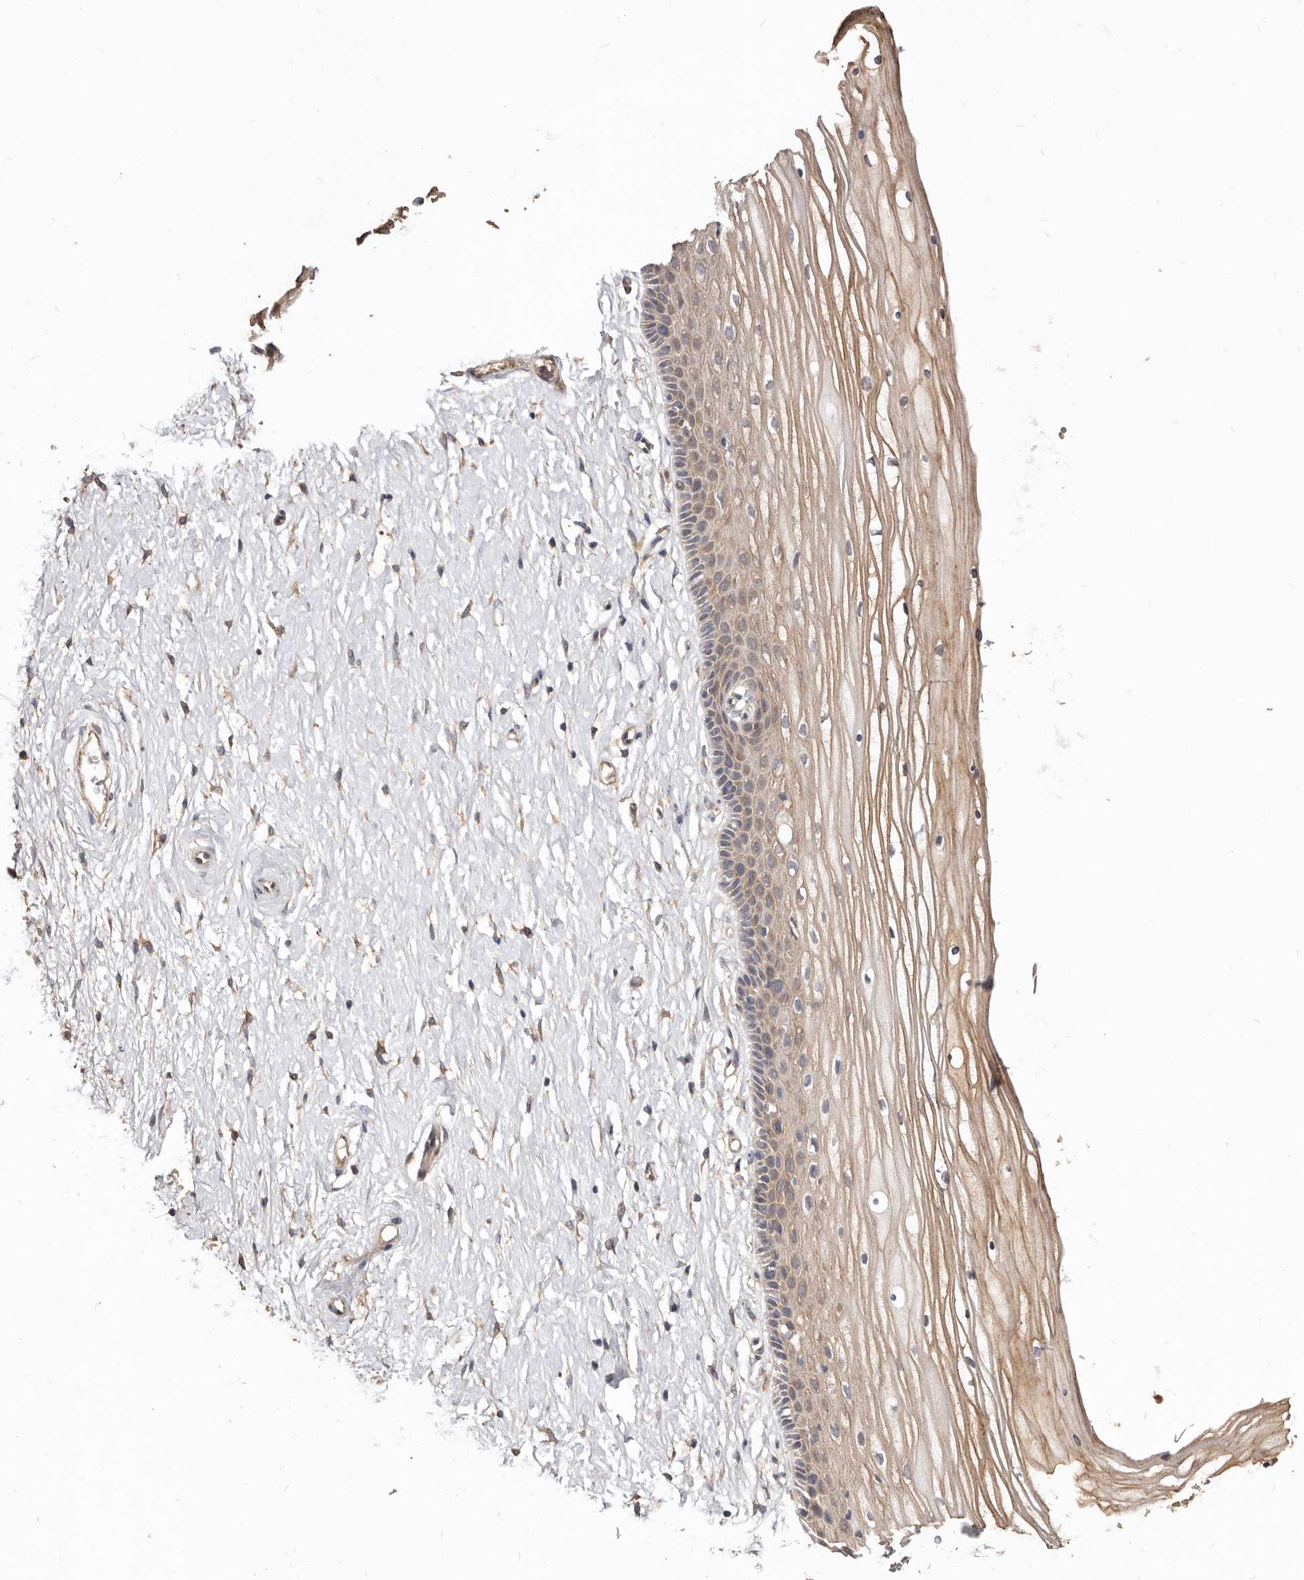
{"staining": {"intensity": "weak", "quantity": ">75%", "location": "cytoplasmic/membranous"}, "tissue": "vagina", "cell_type": "Squamous epithelial cells", "image_type": "normal", "snomed": [{"axis": "morphology", "description": "Normal tissue, NOS"}, {"axis": "topography", "description": "Vagina"}, {"axis": "topography", "description": "Cervix"}], "caption": "Protein expression by immunohistochemistry reveals weak cytoplasmic/membranous positivity in approximately >75% of squamous epithelial cells in unremarkable vagina.", "gene": "LRRC25", "patient": {"sex": "female", "age": 40}}